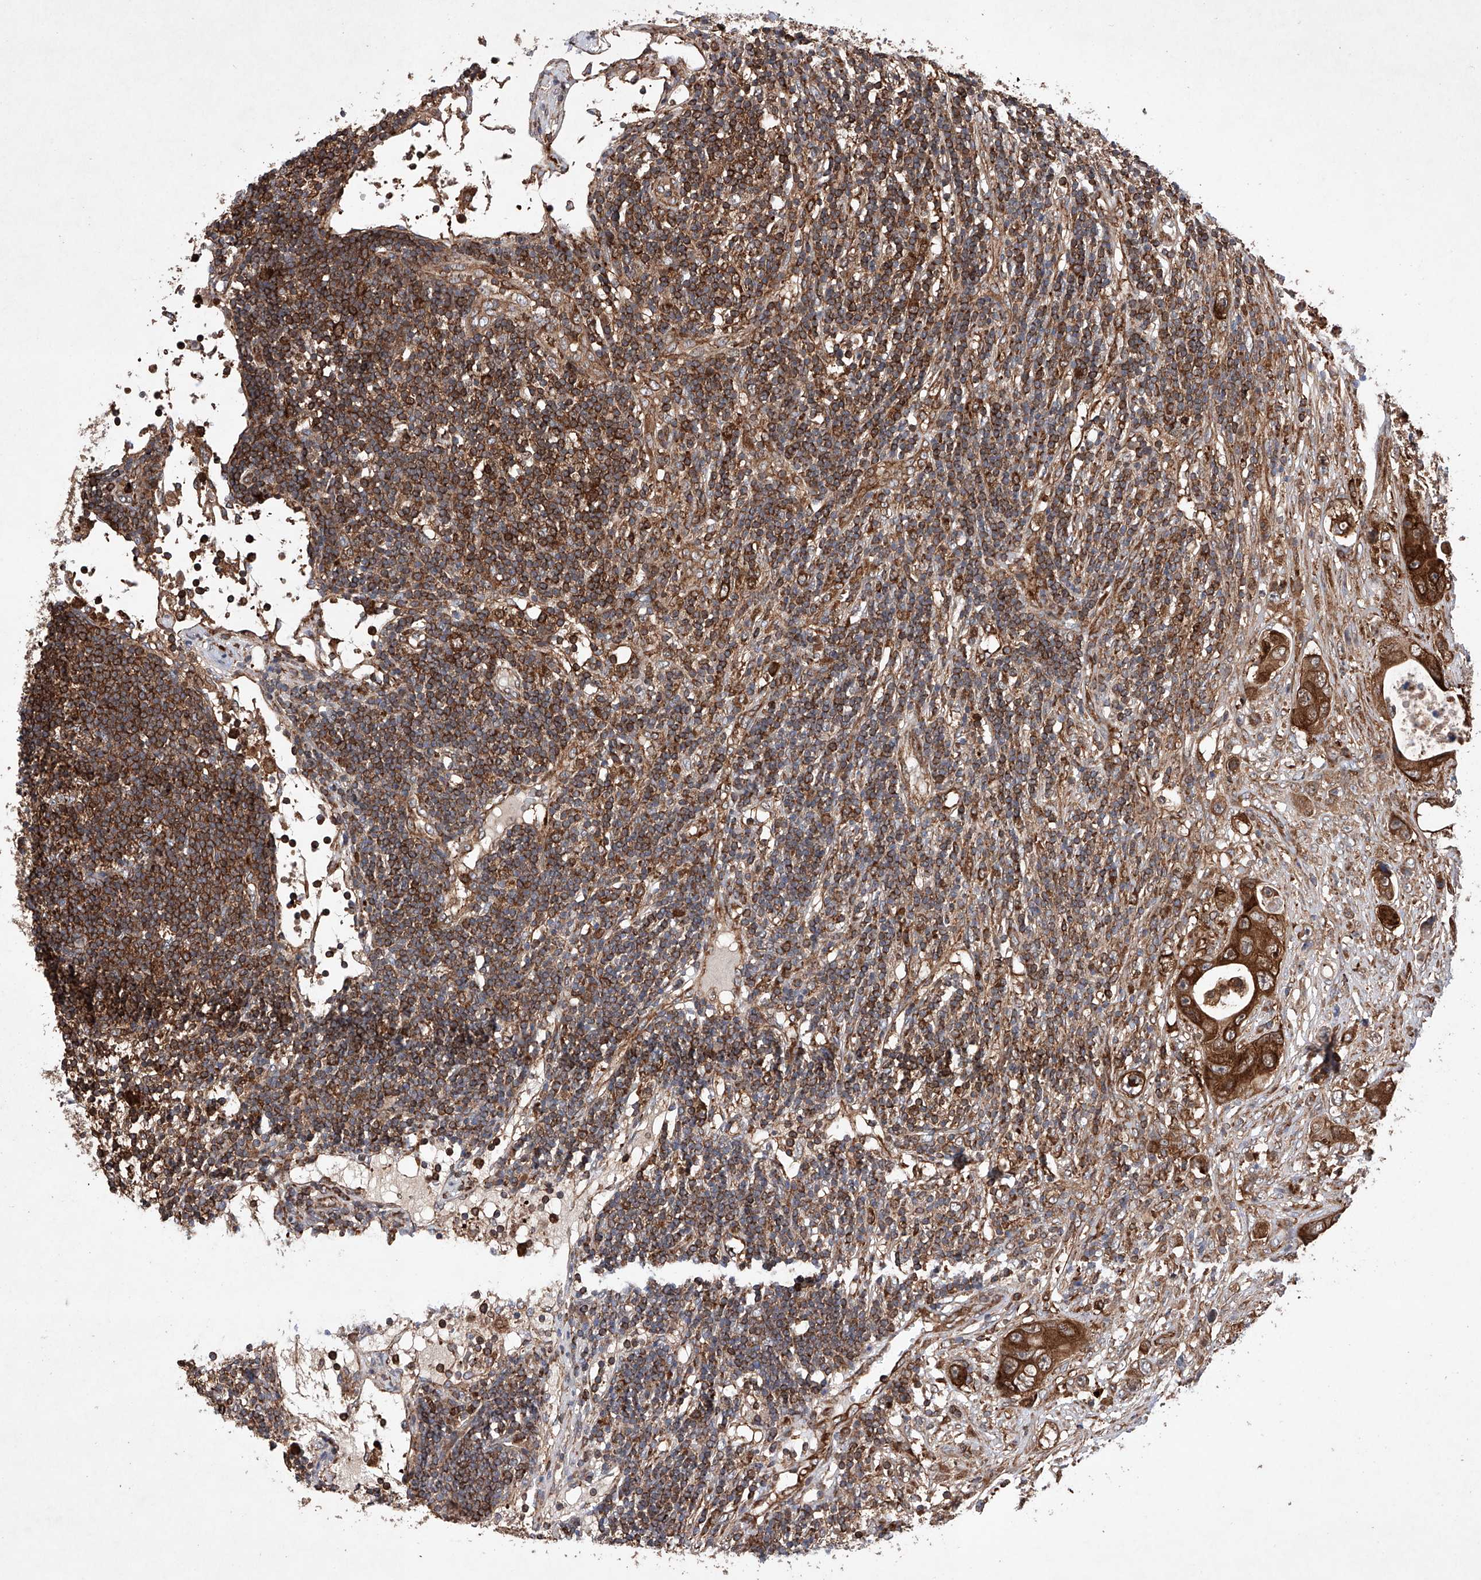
{"staining": {"intensity": "strong", "quantity": ">75%", "location": "cytoplasmic/membranous"}, "tissue": "colorectal cancer", "cell_type": "Tumor cells", "image_type": "cancer", "snomed": [{"axis": "morphology", "description": "Adenocarcinoma, NOS"}, {"axis": "topography", "description": "Colon"}], "caption": "Protein staining of colorectal cancer (adenocarcinoma) tissue displays strong cytoplasmic/membranous positivity in about >75% of tumor cells. (DAB = brown stain, brightfield microscopy at high magnification).", "gene": "TIMM23", "patient": {"sex": "female", "age": 46}}